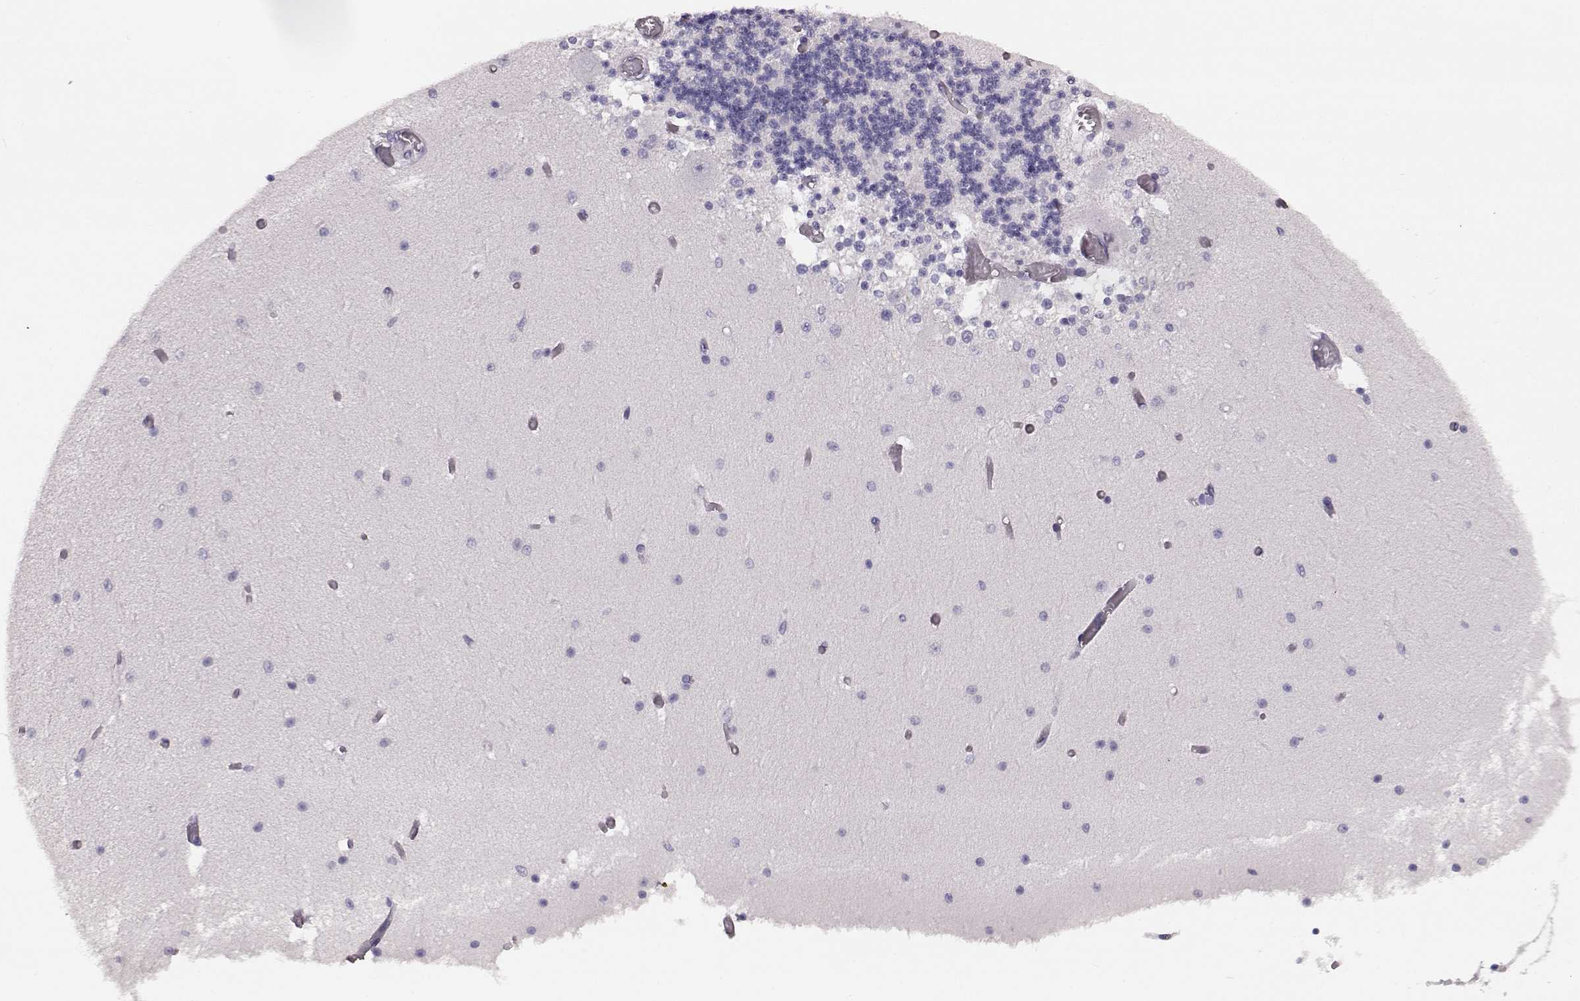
{"staining": {"intensity": "negative", "quantity": "none", "location": "none"}, "tissue": "cerebellum", "cell_type": "Cells in granular layer", "image_type": "normal", "snomed": [{"axis": "morphology", "description": "Normal tissue, NOS"}, {"axis": "topography", "description": "Cerebellum"}], "caption": "Immunohistochemistry micrograph of normal cerebellum: cerebellum stained with DAB (3,3'-diaminobenzidine) displays no significant protein expression in cells in granular layer.", "gene": "BFSP2", "patient": {"sex": "female", "age": 28}}